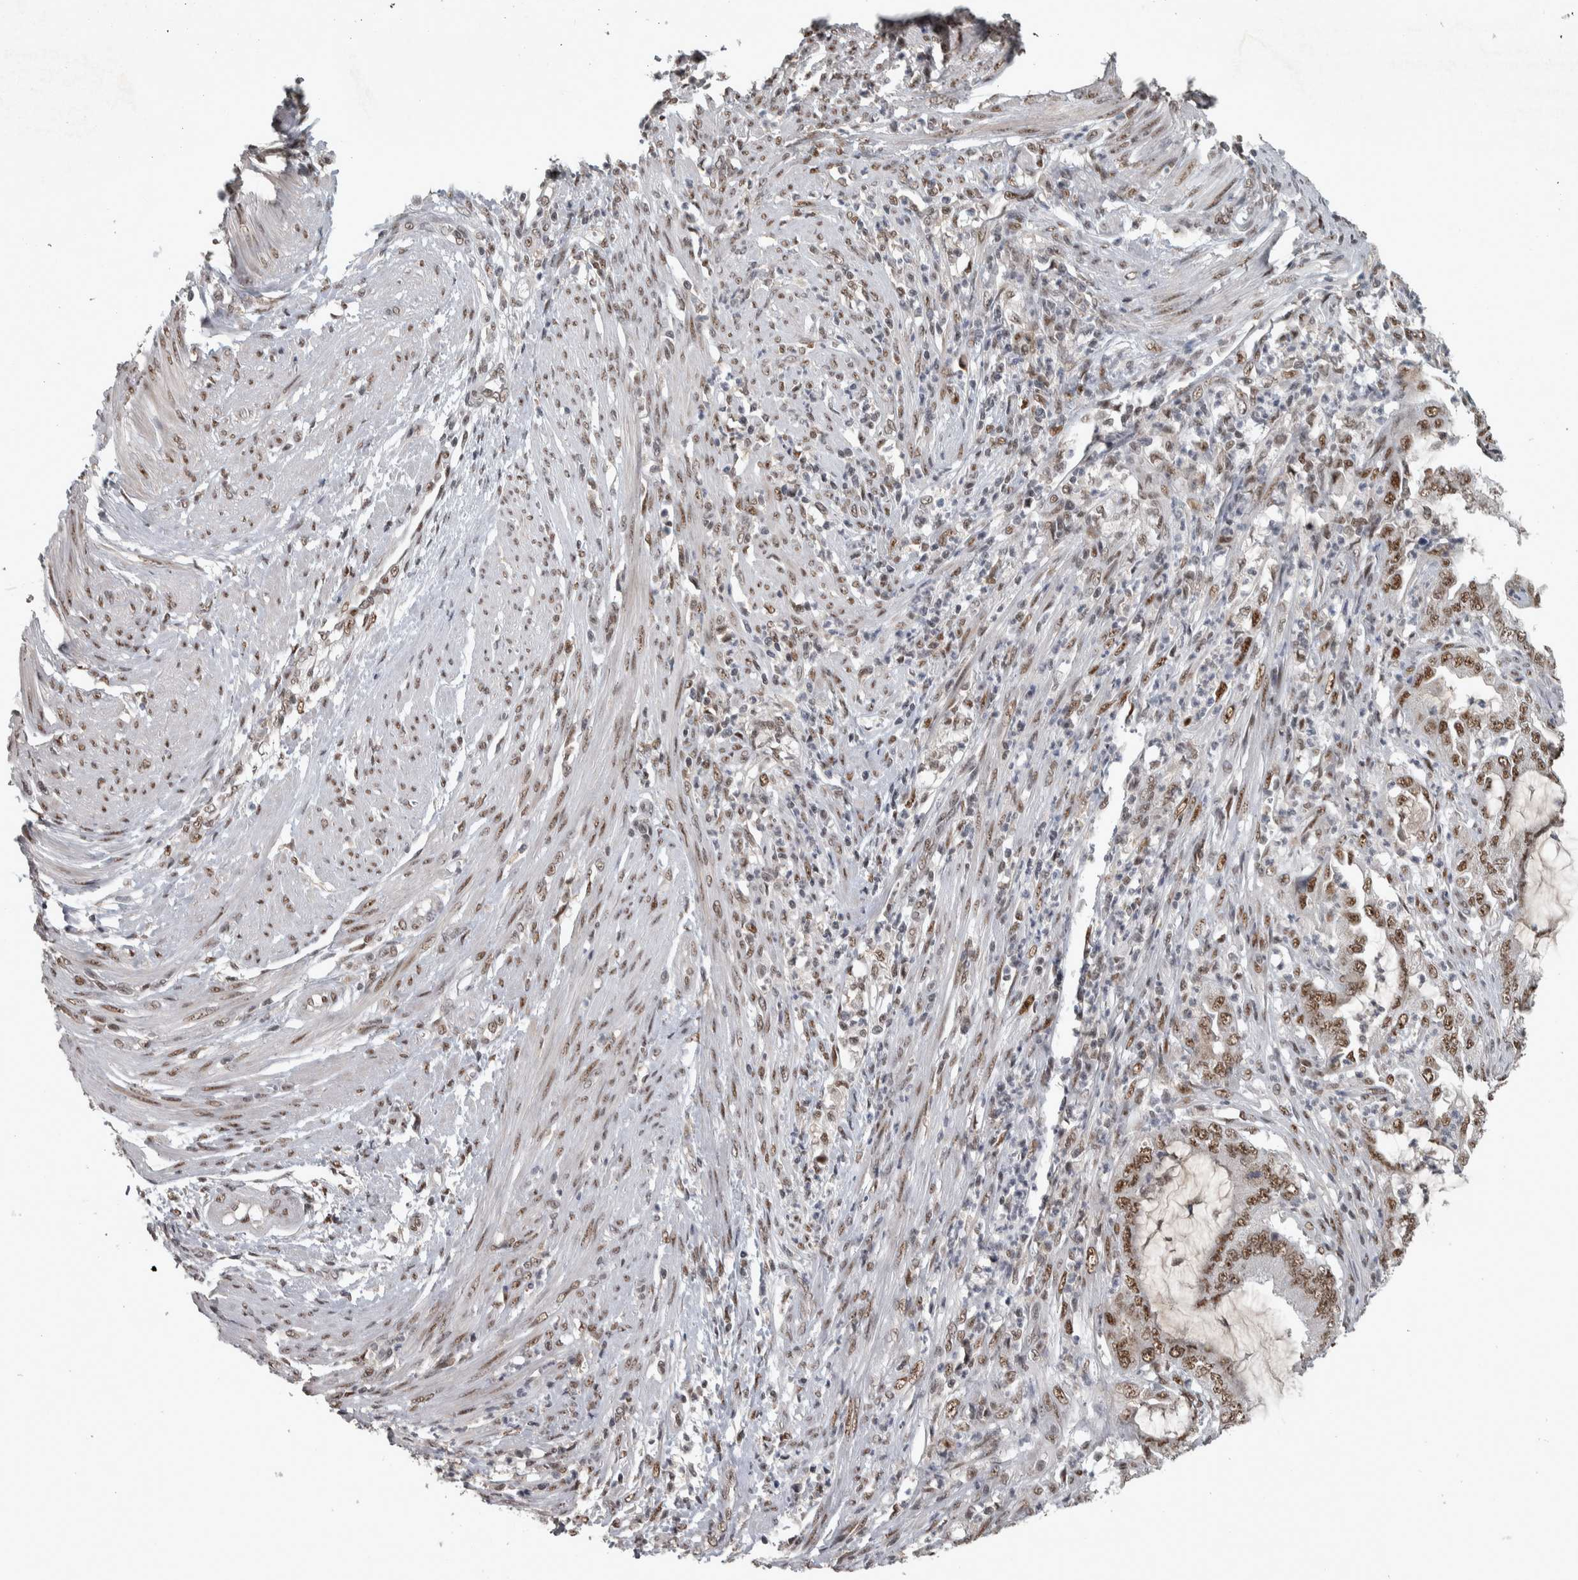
{"staining": {"intensity": "moderate", "quantity": ">75%", "location": "nuclear"}, "tissue": "endometrial cancer", "cell_type": "Tumor cells", "image_type": "cancer", "snomed": [{"axis": "morphology", "description": "Adenocarcinoma, NOS"}, {"axis": "topography", "description": "Endometrium"}], "caption": "Human endometrial adenocarcinoma stained for a protein (brown) demonstrates moderate nuclear positive staining in approximately >75% of tumor cells.", "gene": "DDX42", "patient": {"sex": "female", "age": 51}}